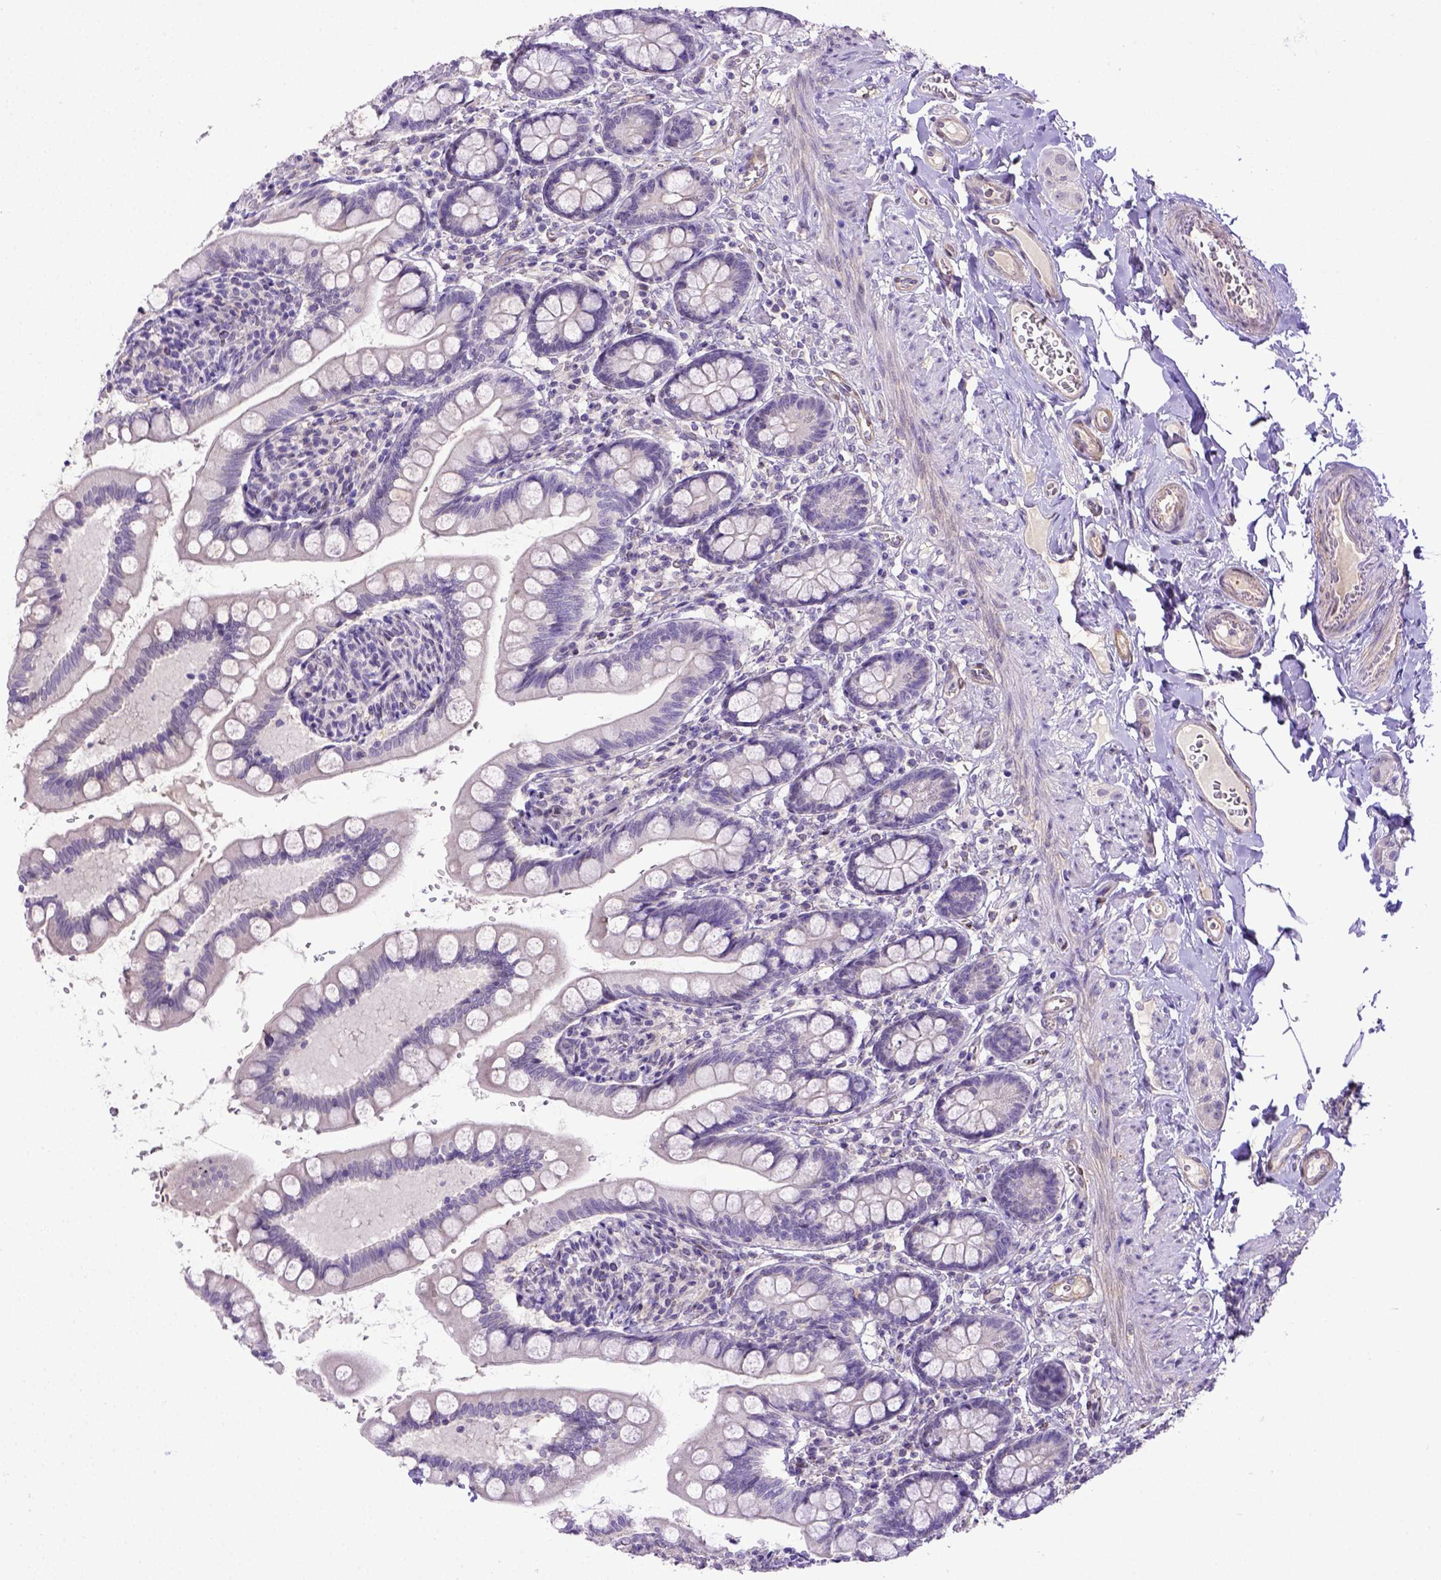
{"staining": {"intensity": "negative", "quantity": "none", "location": "none"}, "tissue": "small intestine", "cell_type": "Glandular cells", "image_type": "normal", "snomed": [{"axis": "morphology", "description": "Normal tissue, NOS"}, {"axis": "topography", "description": "Small intestine"}], "caption": "The immunohistochemistry histopathology image has no significant positivity in glandular cells of small intestine.", "gene": "BTN1A1", "patient": {"sex": "female", "age": 56}}